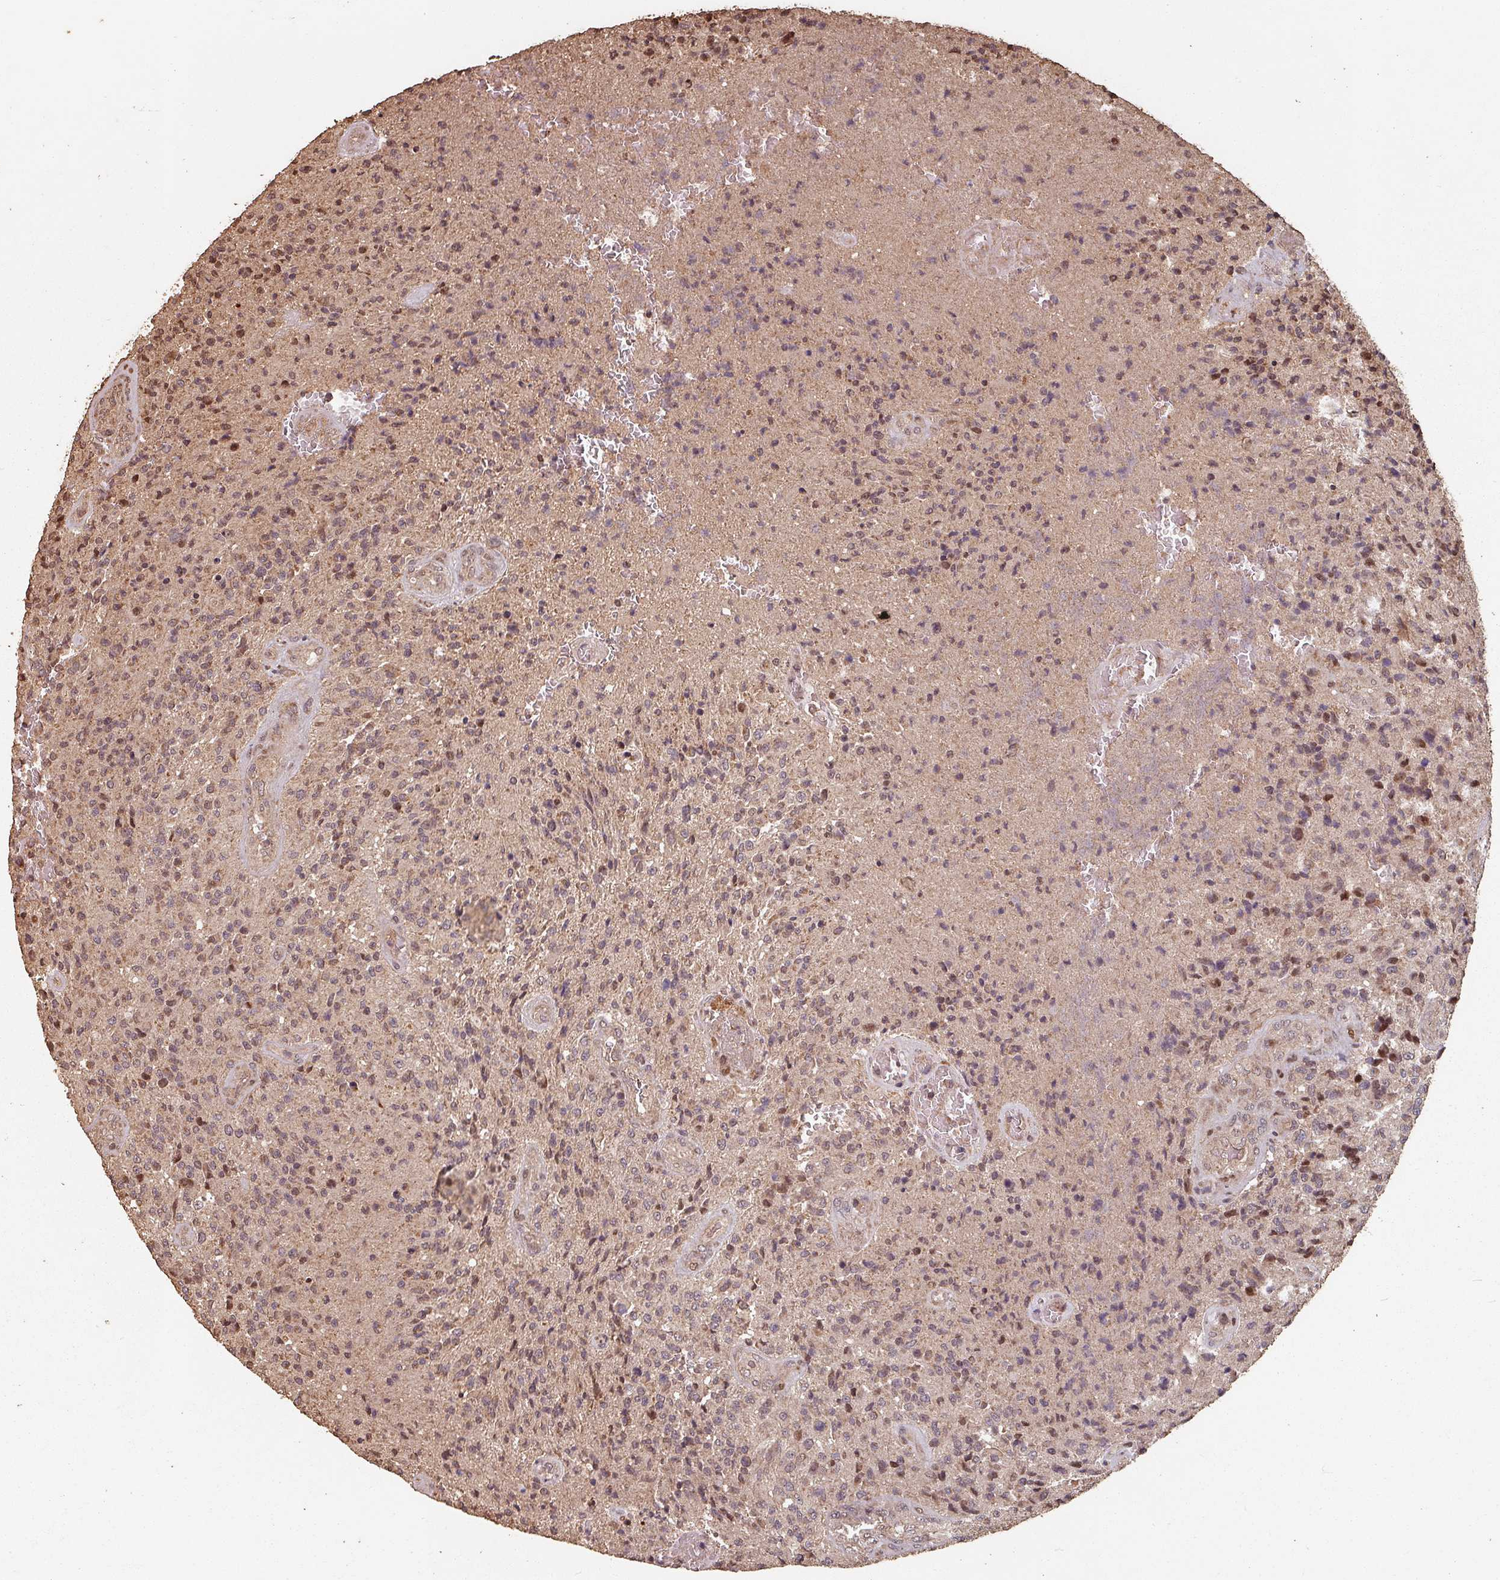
{"staining": {"intensity": "moderate", "quantity": "25%-75%", "location": "nuclear"}, "tissue": "glioma", "cell_type": "Tumor cells", "image_type": "cancer", "snomed": [{"axis": "morphology", "description": "Normal tissue, NOS"}, {"axis": "morphology", "description": "Glioma, malignant, High grade"}, {"axis": "topography", "description": "Cerebral cortex"}], "caption": "Immunohistochemical staining of malignant high-grade glioma exhibits medium levels of moderate nuclear staining in about 25%-75% of tumor cells.", "gene": "EID1", "patient": {"sex": "male", "age": 56}}